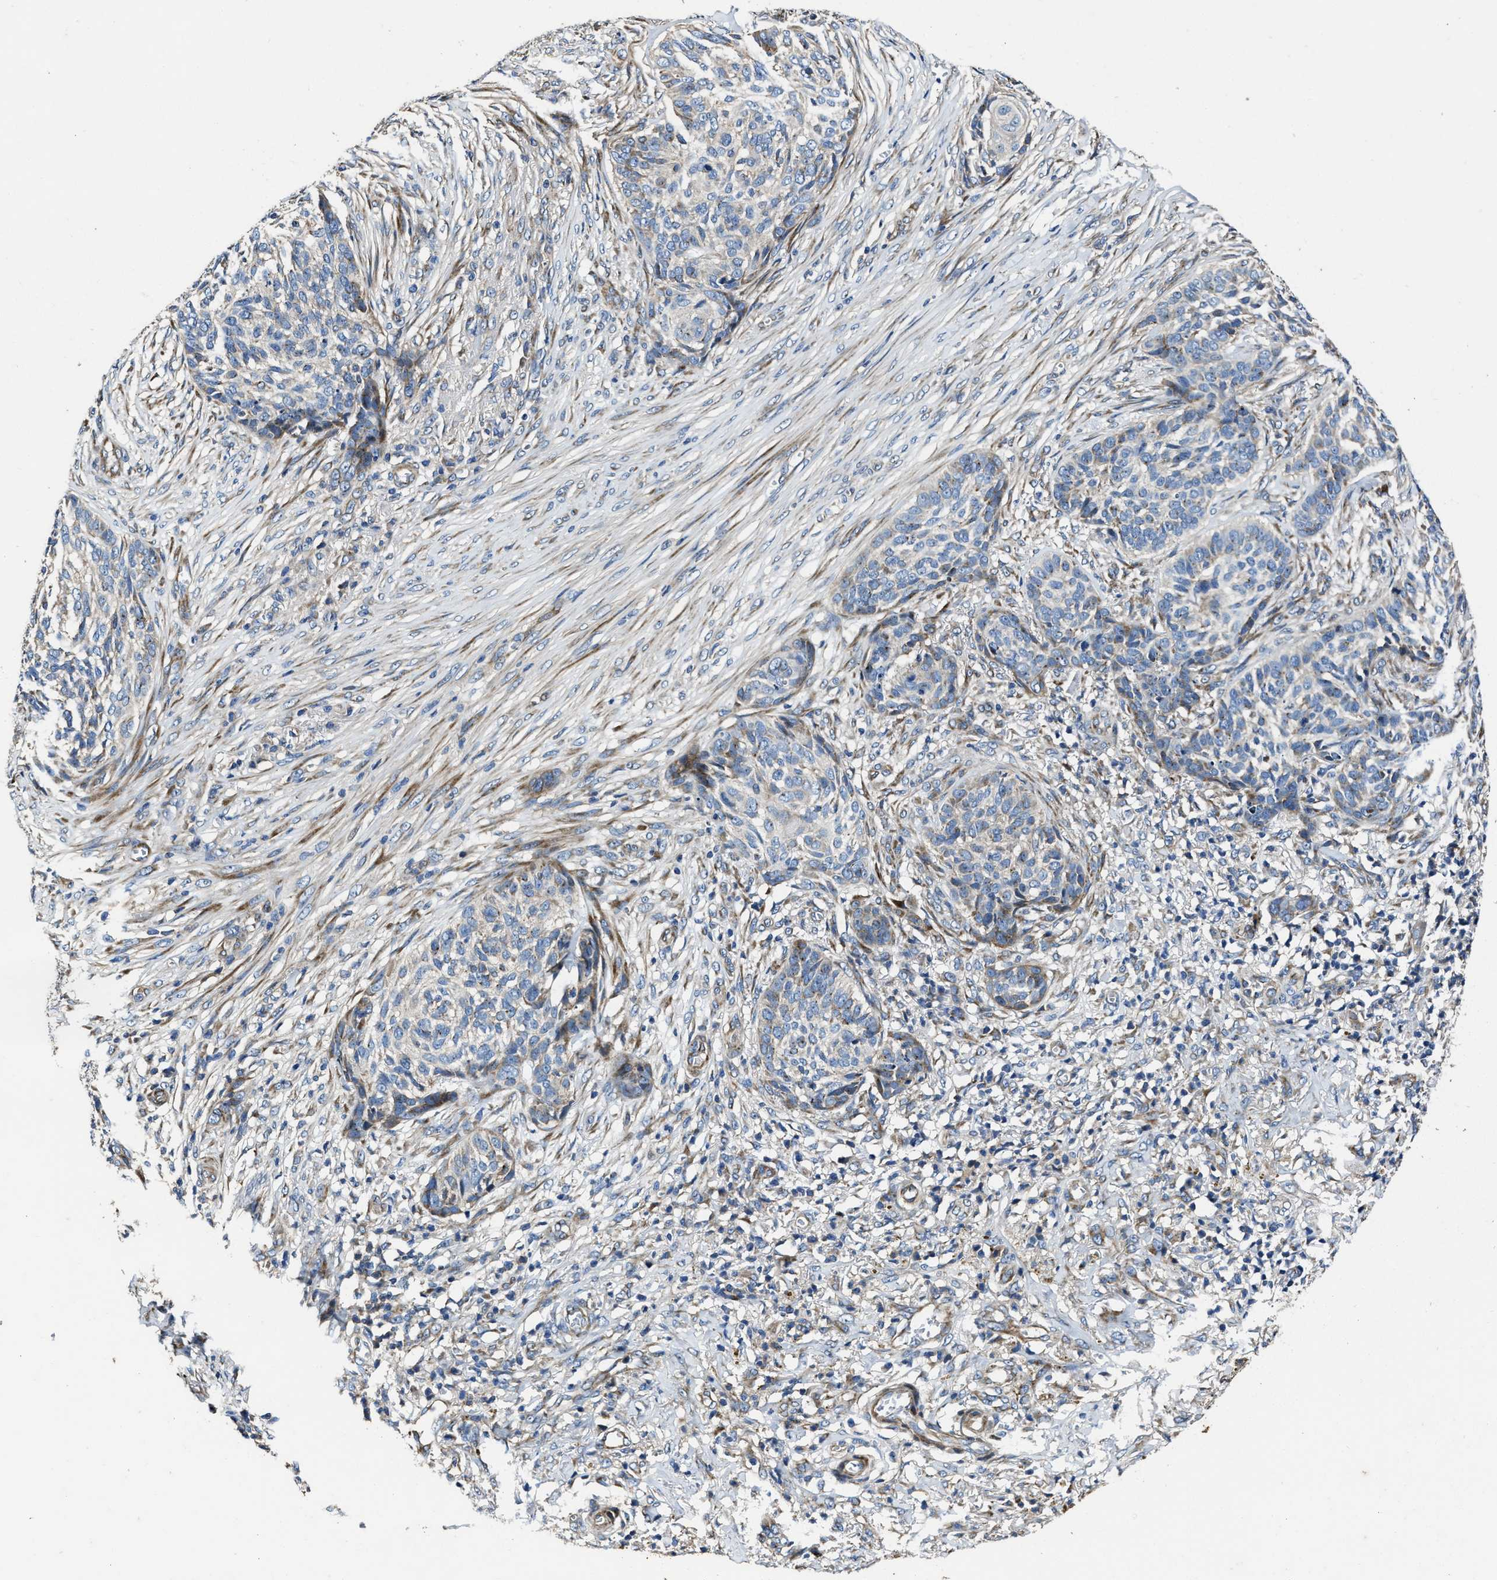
{"staining": {"intensity": "weak", "quantity": "<25%", "location": "cytoplasmic/membranous"}, "tissue": "skin cancer", "cell_type": "Tumor cells", "image_type": "cancer", "snomed": [{"axis": "morphology", "description": "Basal cell carcinoma"}, {"axis": "topography", "description": "Skin"}], "caption": "Skin cancer stained for a protein using immunohistochemistry displays no positivity tumor cells.", "gene": "PTAR1", "patient": {"sex": "male", "age": 85}}